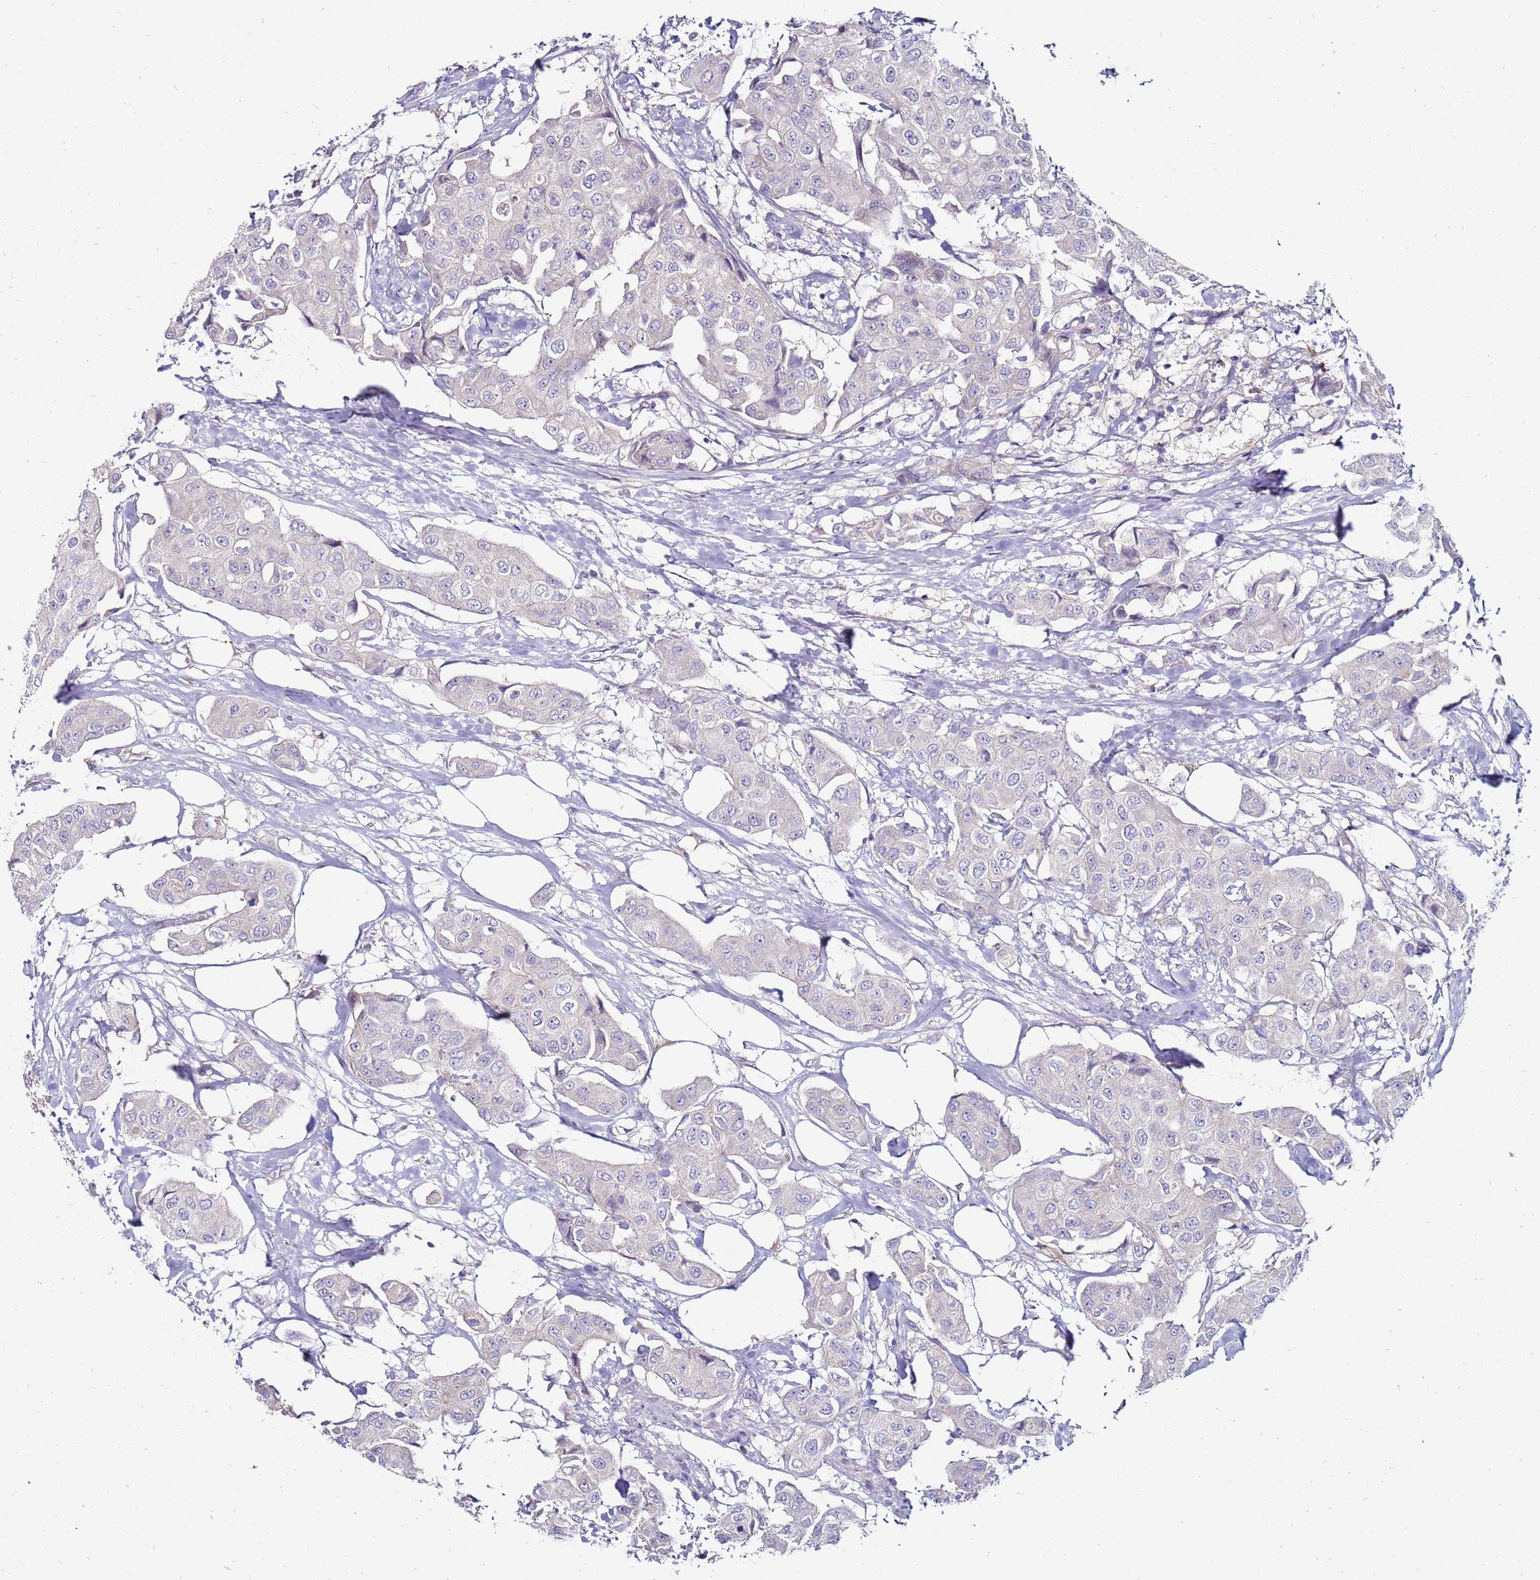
{"staining": {"intensity": "negative", "quantity": "none", "location": "none"}, "tissue": "breast cancer", "cell_type": "Tumor cells", "image_type": "cancer", "snomed": [{"axis": "morphology", "description": "Duct carcinoma"}, {"axis": "topography", "description": "Breast"}, {"axis": "topography", "description": "Lymph node"}], "caption": "The histopathology image demonstrates no significant expression in tumor cells of breast cancer.", "gene": "GPN3", "patient": {"sex": "female", "age": 80}}